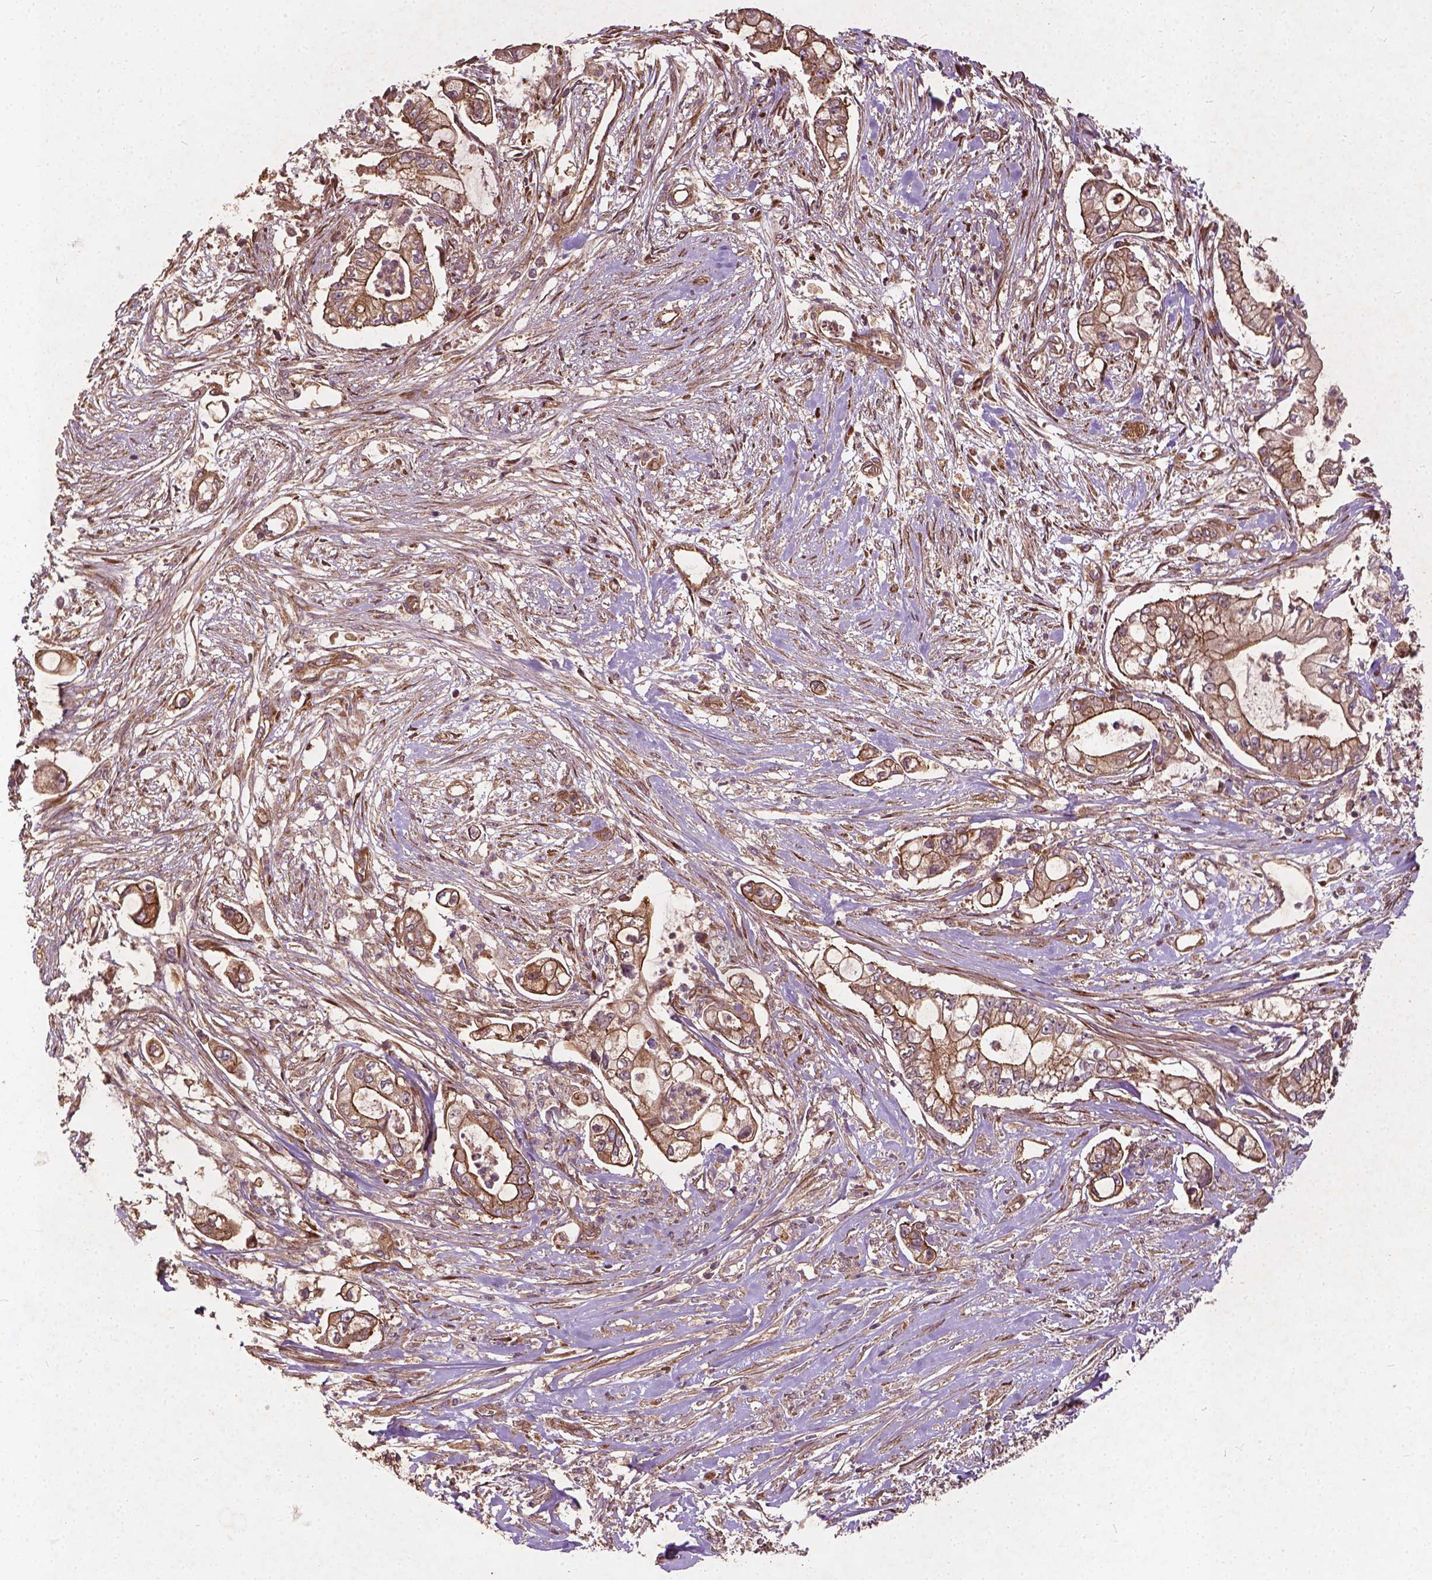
{"staining": {"intensity": "moderate", "quantity": ">75%", "location": "cytoplasmic/membranous"}, "tissue": "pancreatic cancer", "cell_type": "Tumor cells", "image_type": "cancer", "snomed": [{"axis": "morphology", "description": "Adenocarcinoma, NOS"}, {"axis": "topography", "description": "Pancreas"}], "caption": "Pancreatic cancer stained with a brown dye demonstrates moderate cytoplasmic/membranous positive positivity in approximately >75% of tumor cells.", "gene": "UBXN2A", "patient": {"sex": "female", "age": 69}}